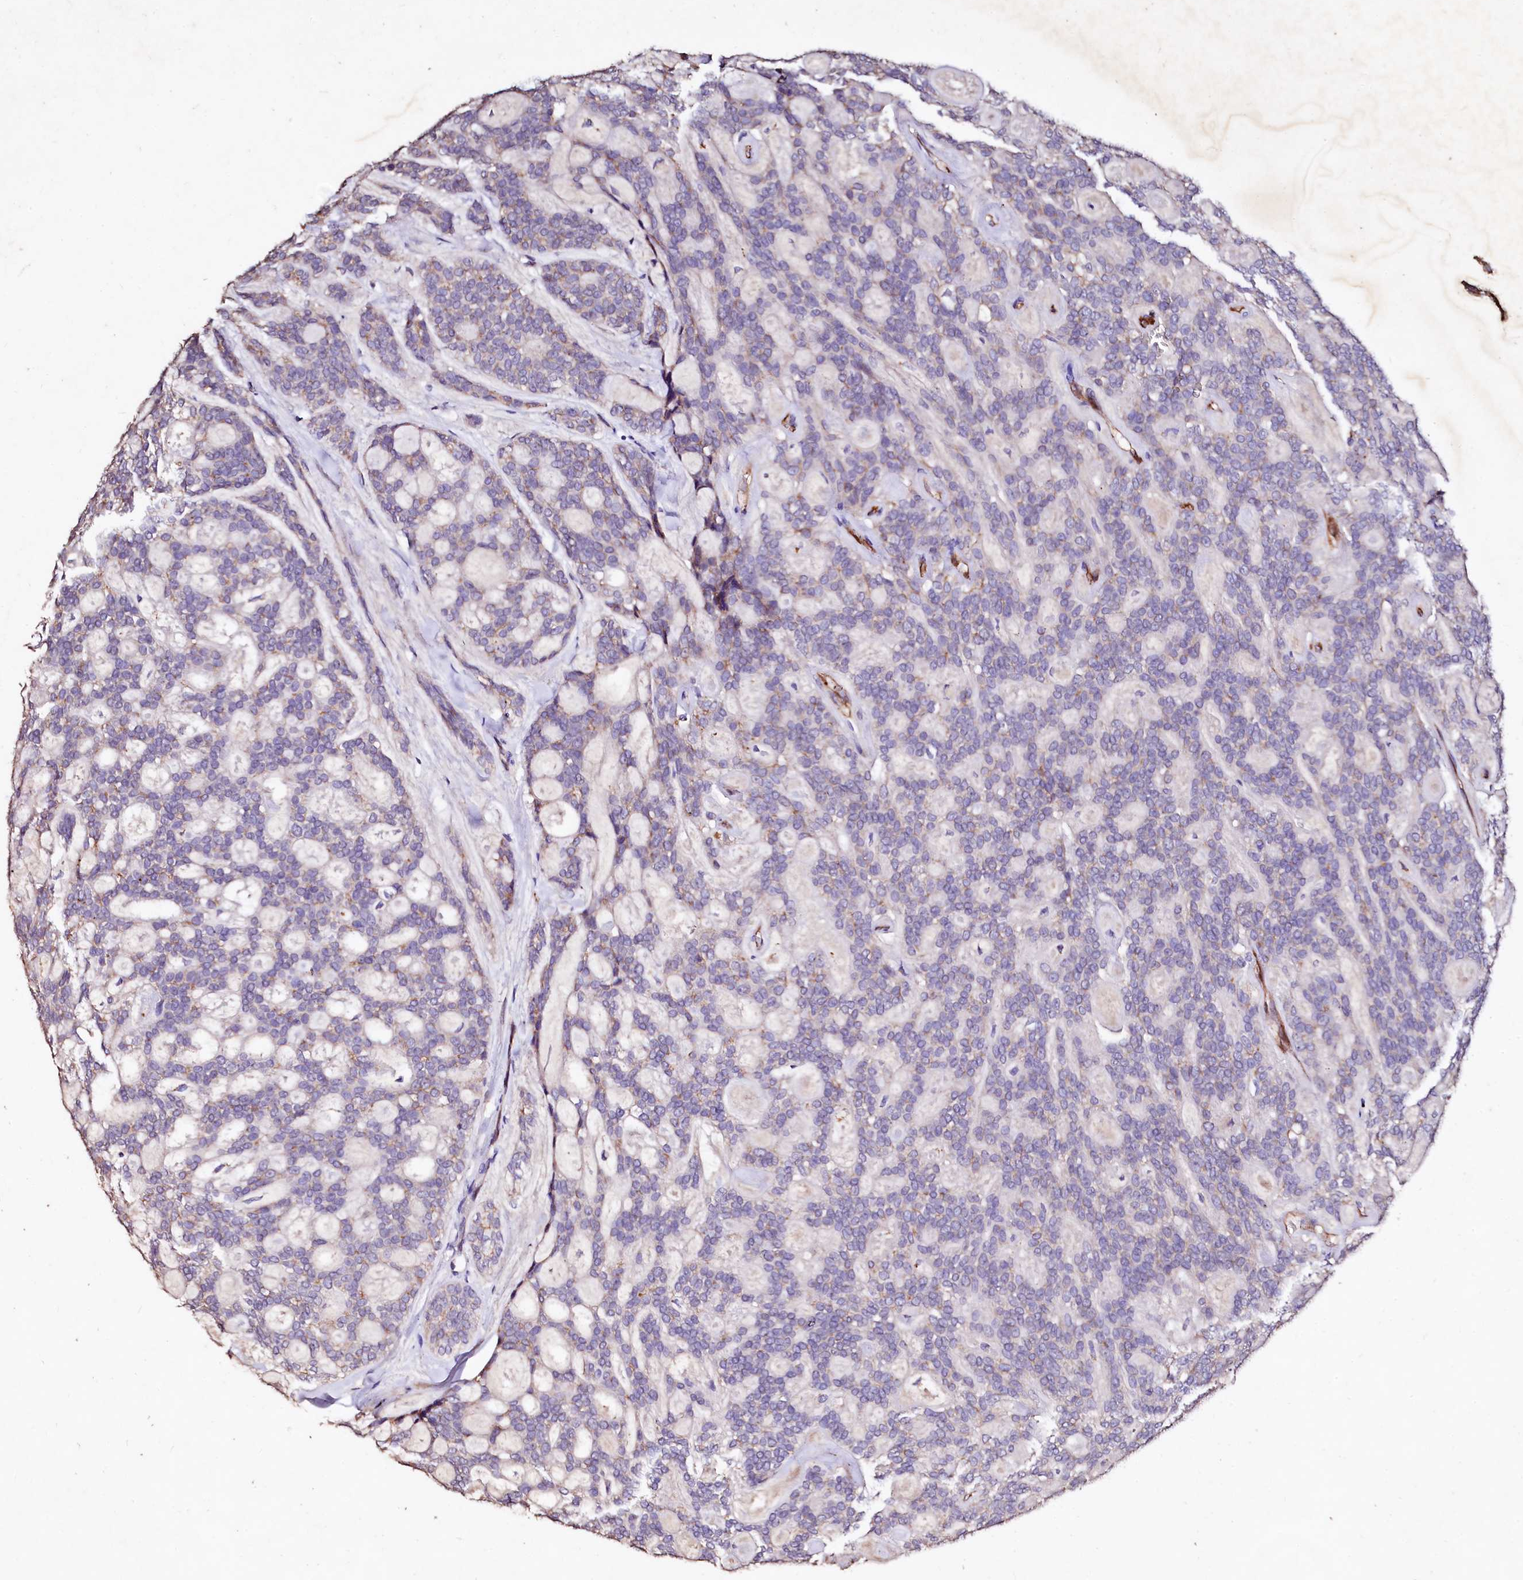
{"staining": {"intensity": "negative", "quantity": "none", "location": "none"}, "tissue": "head and neck cancer", "cell_type": "Tumor cells", "image_type": "cancer", "snomed": [{"axis": "morphology", "description": "Adenocarcinoma, NOS"}, {"axis": "topography", "description": "Head-Neck"}], "caption": "Head and neck cancer (adenocarcinoma) was stained to show a protein in brown. There is no significant expression in tumor cells.", "gene": "VPS36", "patient": {"sex": "male", "age": 66}}